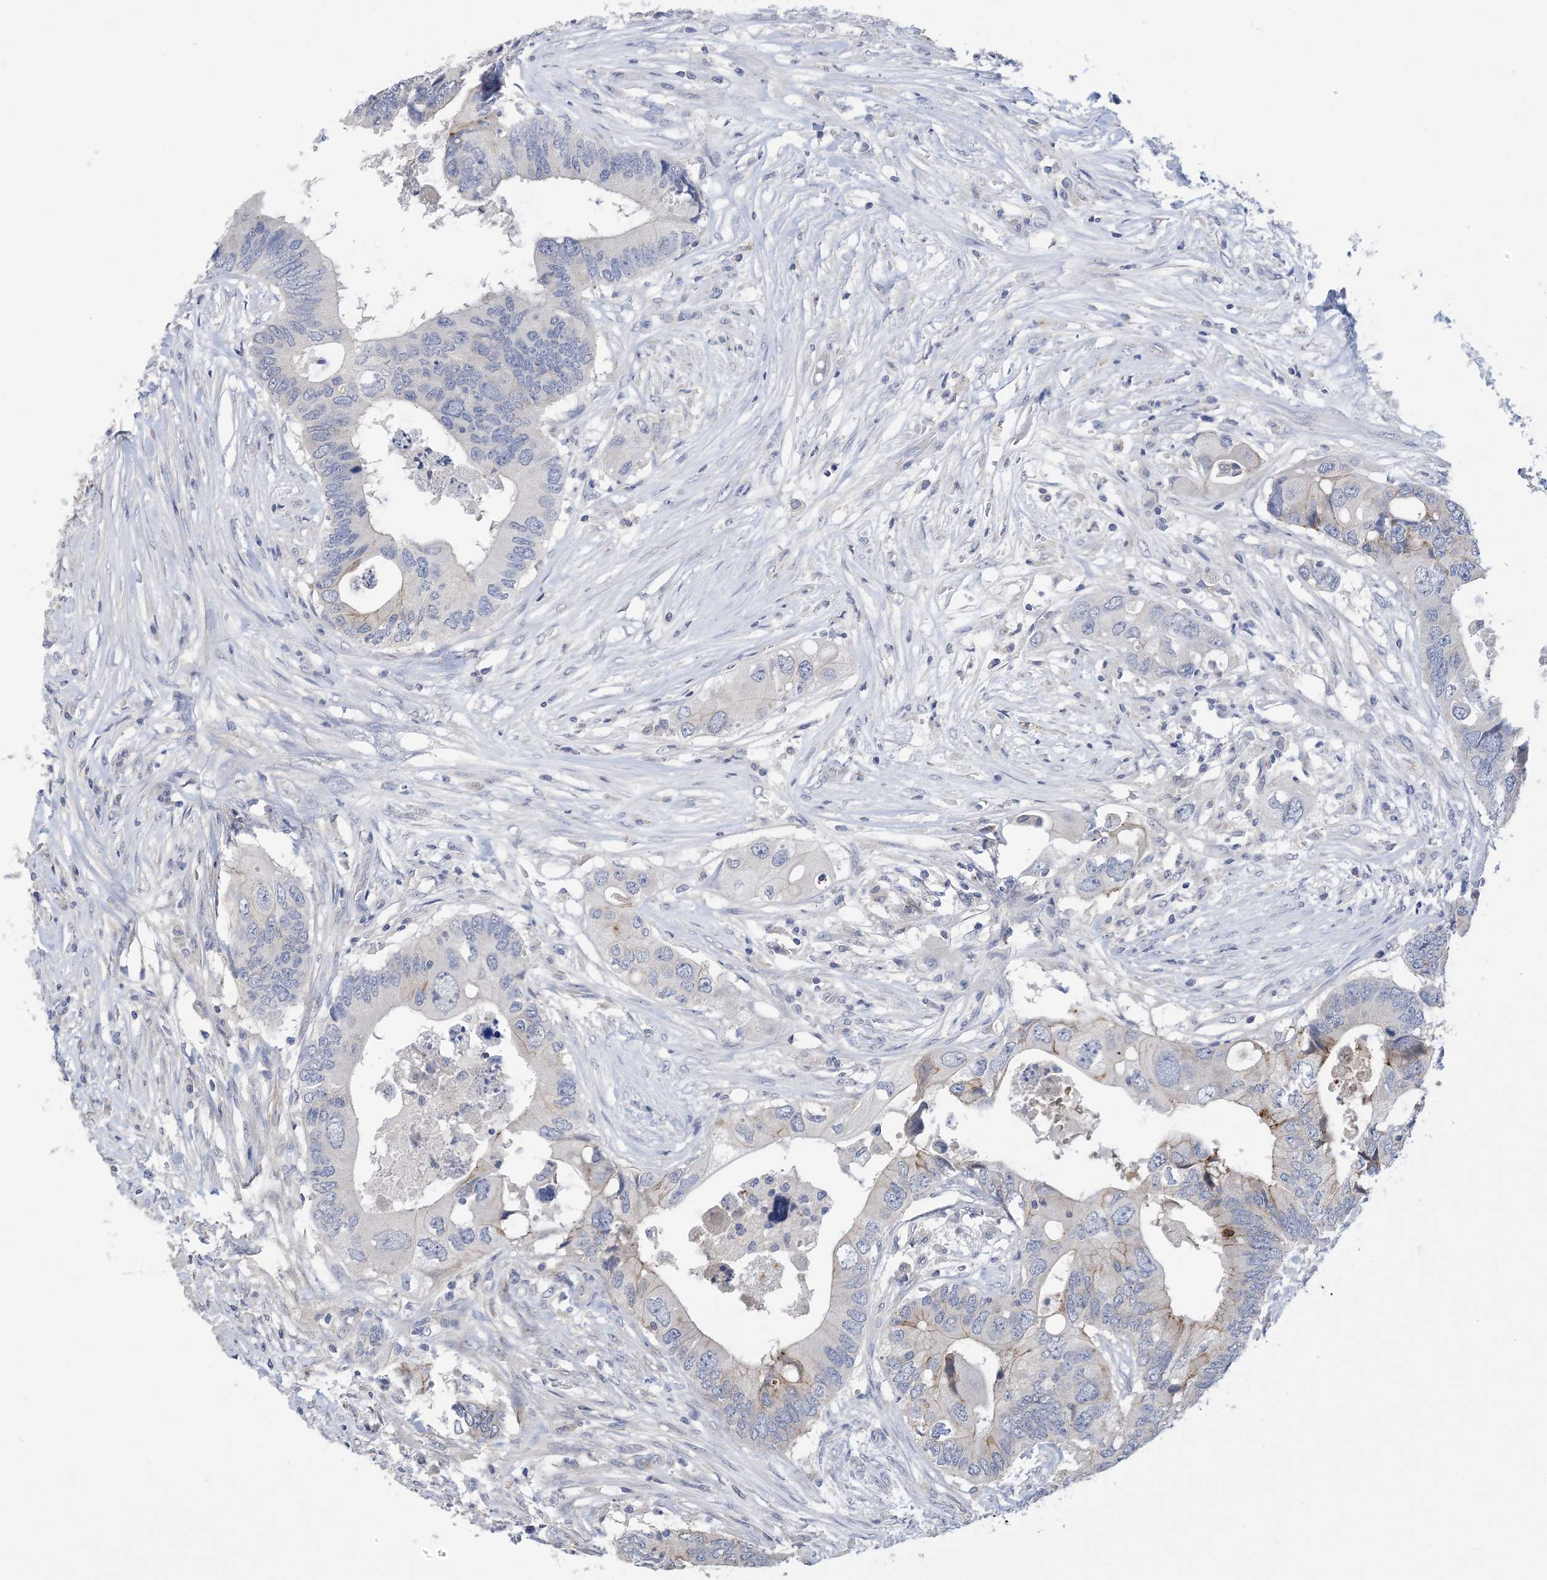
{"staining": {"intensity": "weak", "quantity": "<25%", "location": "cytoplasmic/membranous"}, "tissue": "colorectal cancer", "cell_type": "Tumor cells", "image_type": "cancer", "snomed": [{"axis": "morphology", "description": "Adenocarcinoma, NOS"}, {"axis": "topography", "description": "Colon"}], "caption": "A high-resolution micrograph shows IHC staining of colorectal adenocarcinoma, which reveals no significant staining in tumor cells.", "gene": "DSC3", "patient": {"sex": "male", "age": 71}}